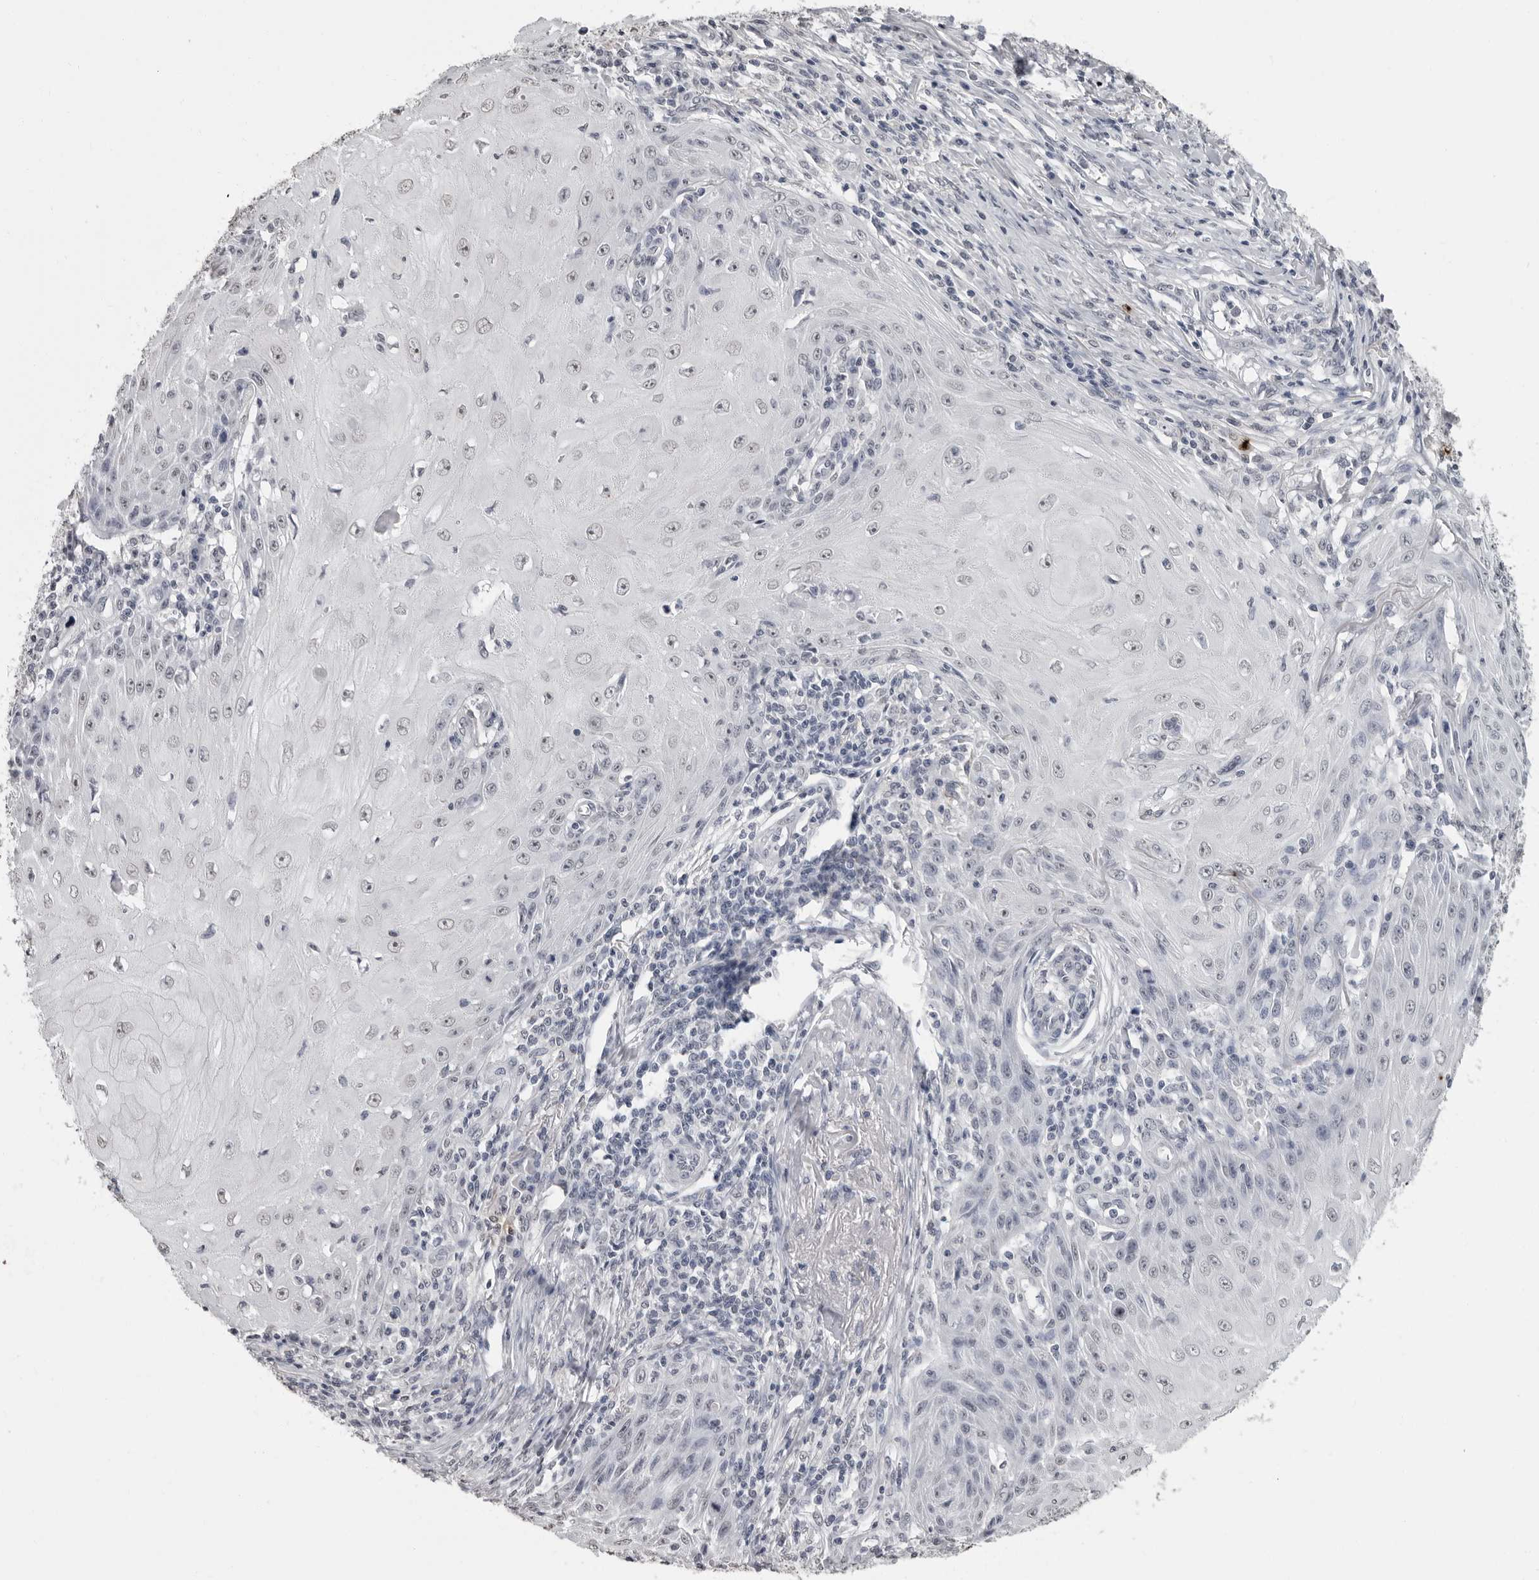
{"staining": {"intensity": "negative", "quantity": "none", "location": "none"}, "tissue": "skin cancer", "cell_type": "Tumor cells", "image_type": "cancer", "snomed": [{"axis": "morphology", "description": "Squamous cell carcinoma, NOS"}, {"axis": "topography", "description": "Skin"}], "caption": "There is no significant expression in tumor cells of skin cancer.", "gene": "HEPACAM", "patient": {"sex": "female", "age": 73}}